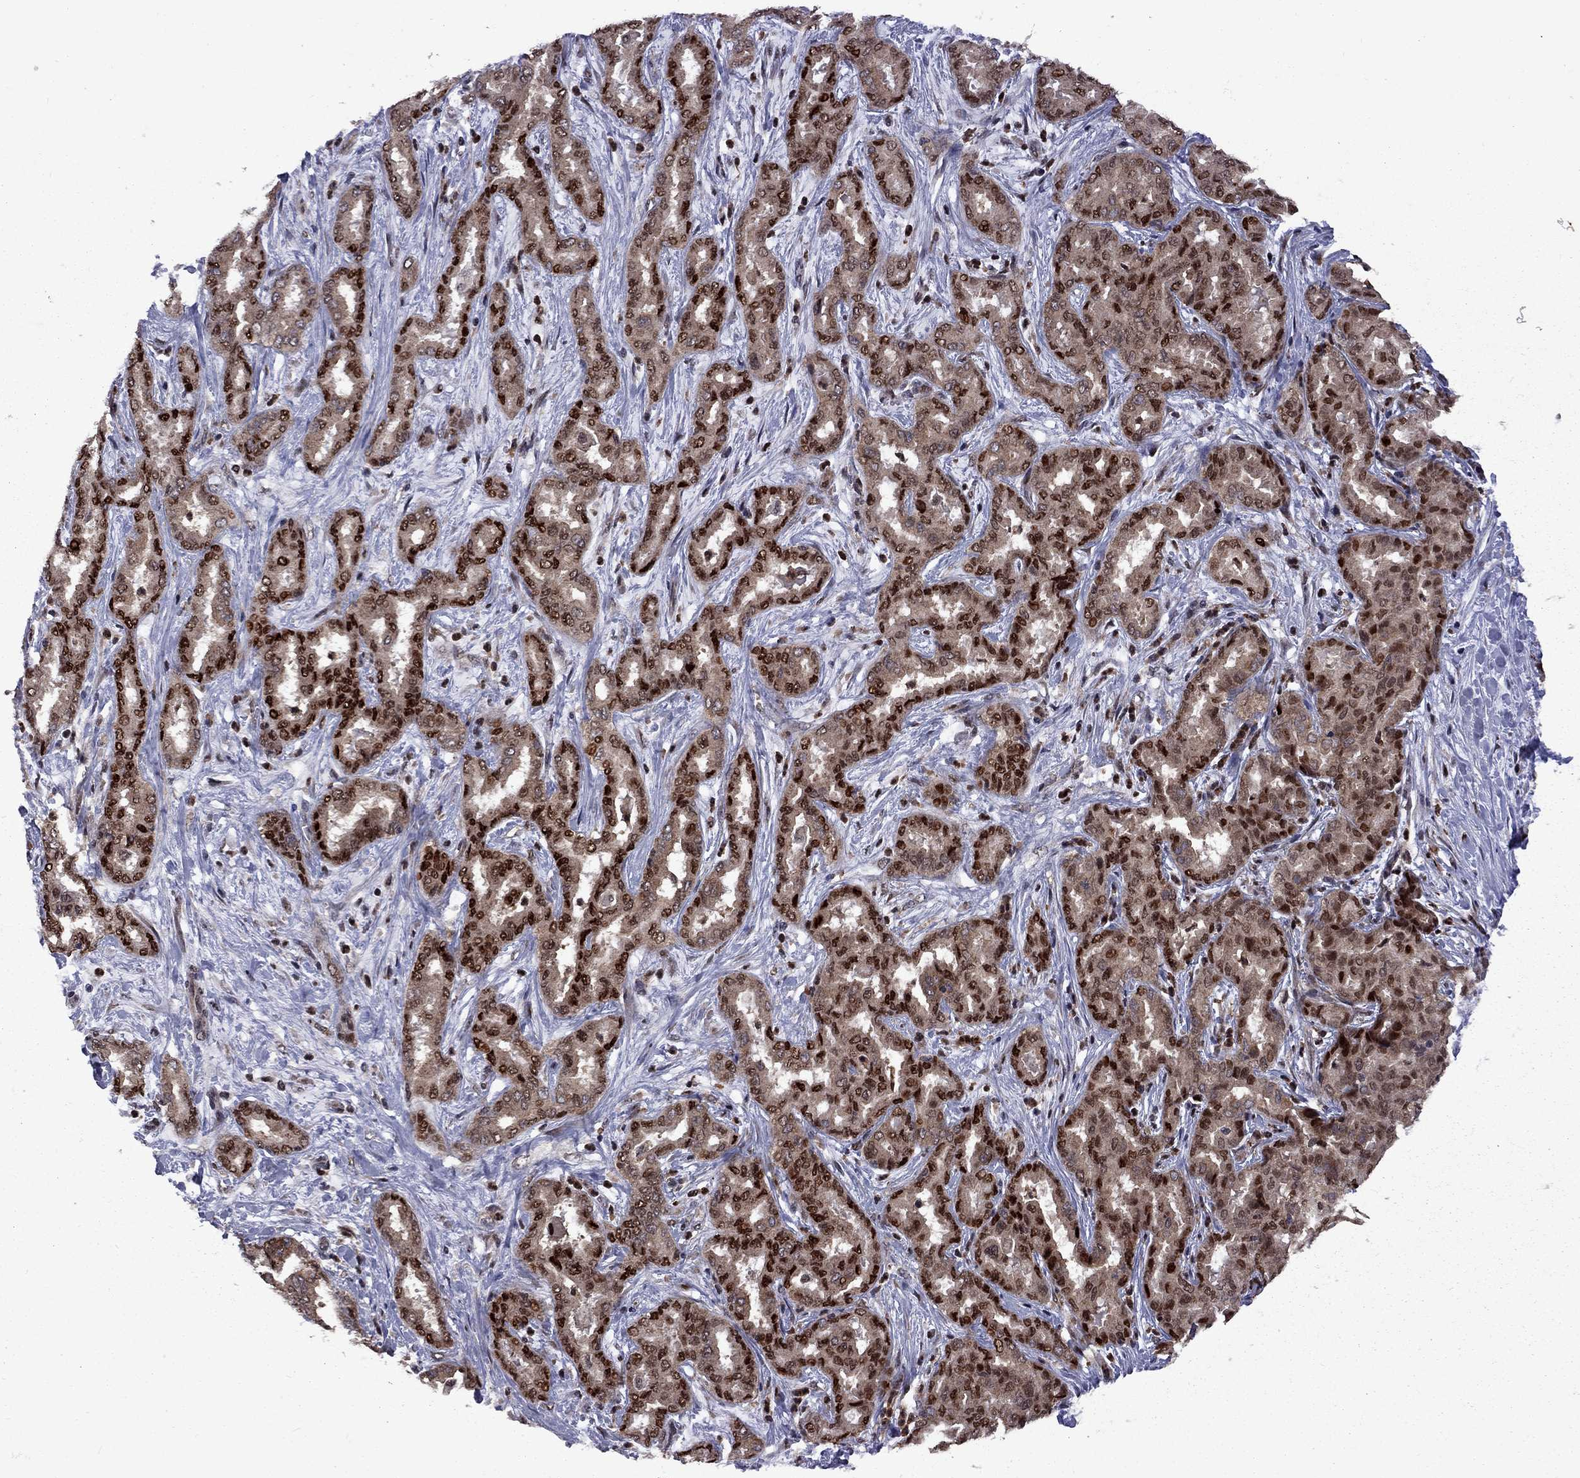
{"staining": {"intensity": "strong", "quantity": ">75%", "location": "cytoplasmic/membranous,nuclear"}, "tissue": "liver cancer", "cell_type": "Tumor cells", "image_type": "cancer", "snomed": [{"axis": "morphology", "description": "Cholangiocarcinoma"}, {"axis": "topography", "description": "Liver"}], "caption": "Human cholangiocarcinoma (liver) stained with a protein marker exhibits strong staining in tumor cells.", "gene": "IPP", "patient": {"sex": "female", "age": 64}}